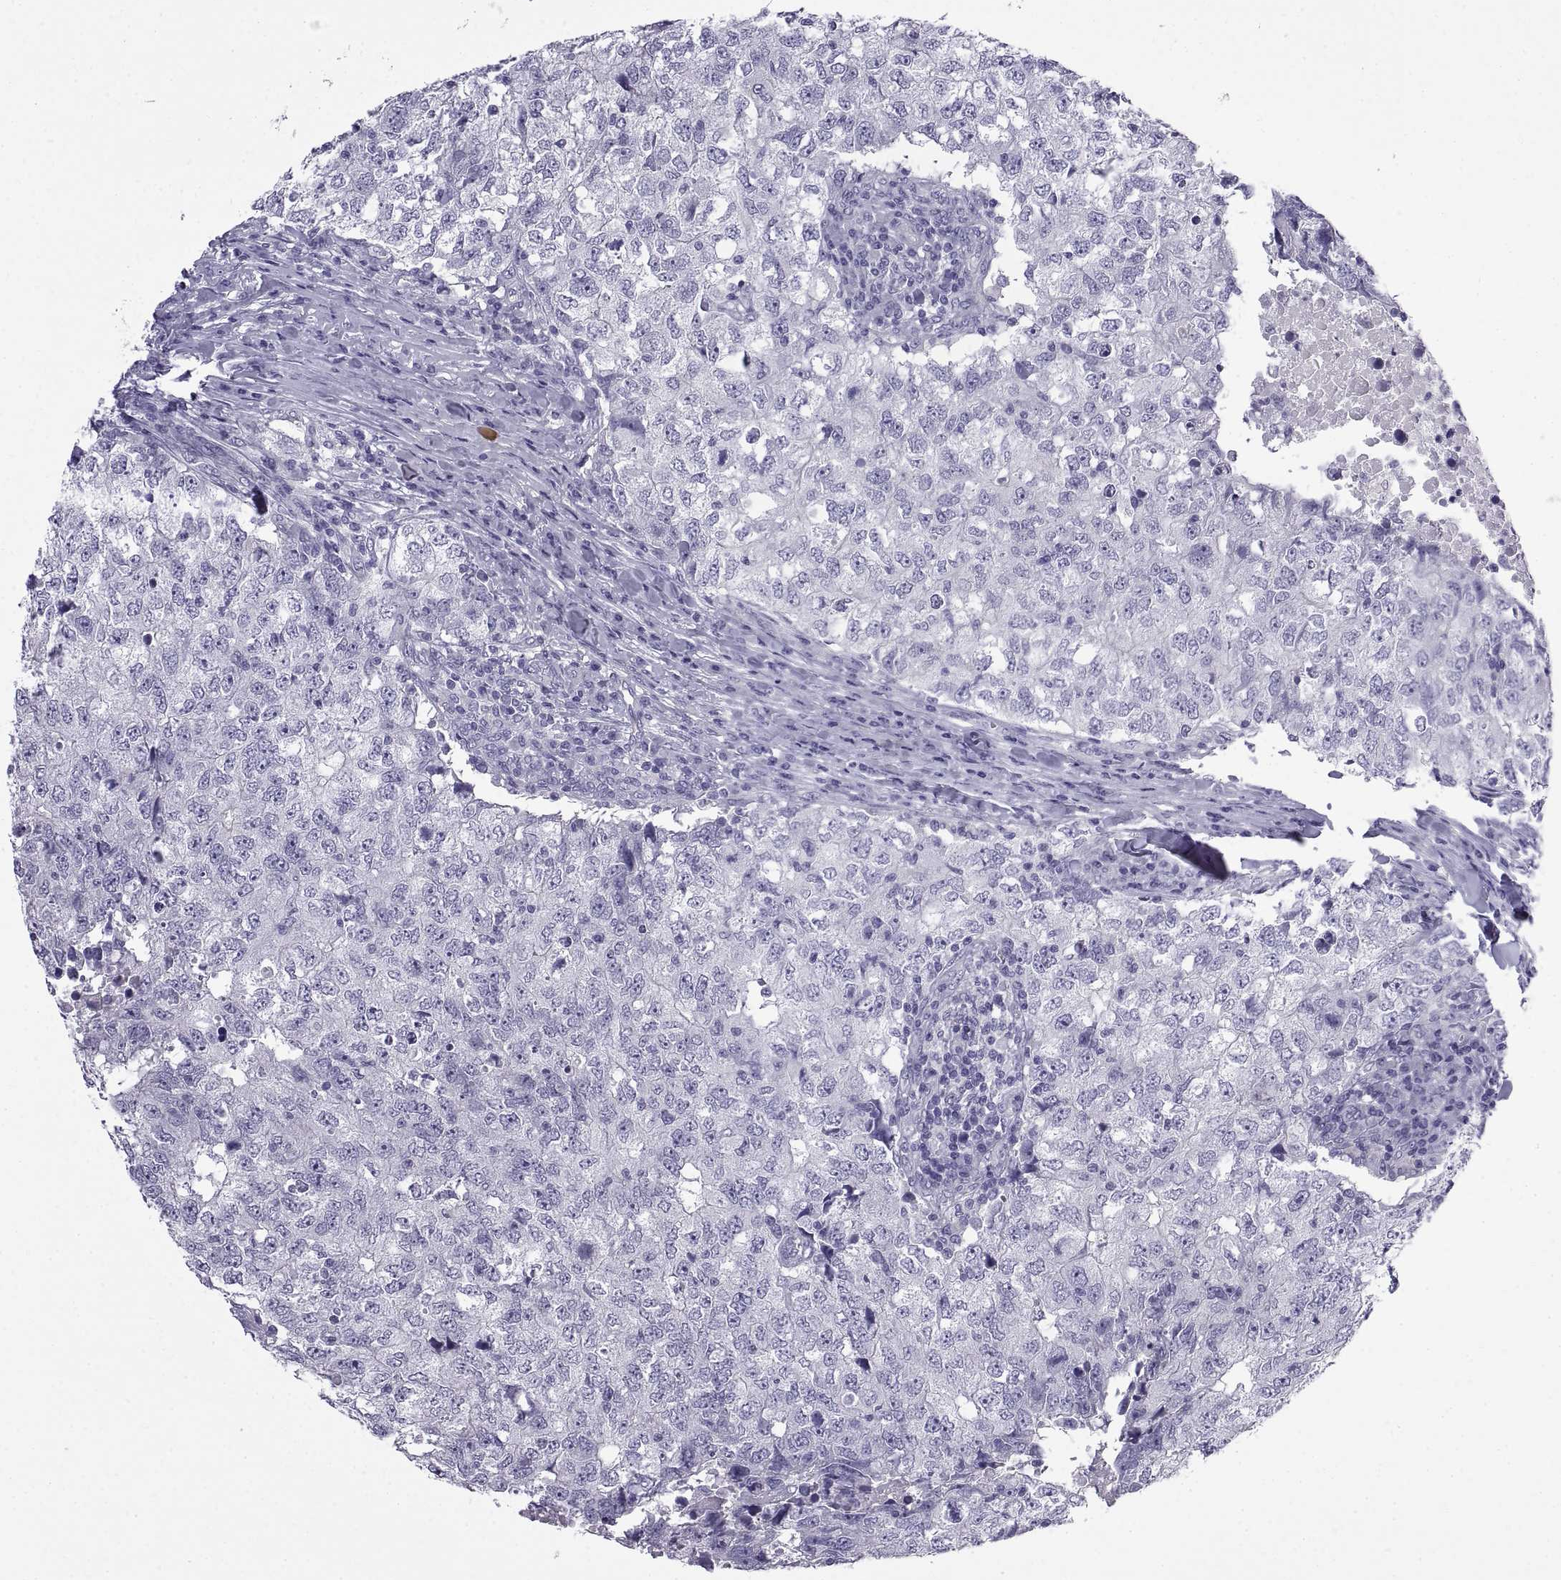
{"staining": {"intensity": "negative", "quantity": "none", "location": "none"}, "tissue": "breast cancer", "cell_type": "Tumor cells", "image_type": "cancer", "snomed": [{"axis": "morphology", "description": "Duct carcinoma"}, {"axis": "topography", "description": "Breast"}], "caption": "Micrograph shows no significant protein staining in tumor cells of breast cancer. (DAB (3,3'-diaminobenzidine) immunohistochemistry (IHC) visualized using brightfield microscopy, high magnification).", "gene": "SPDYE1", "patient": {"sex": "female", "age": 30}}